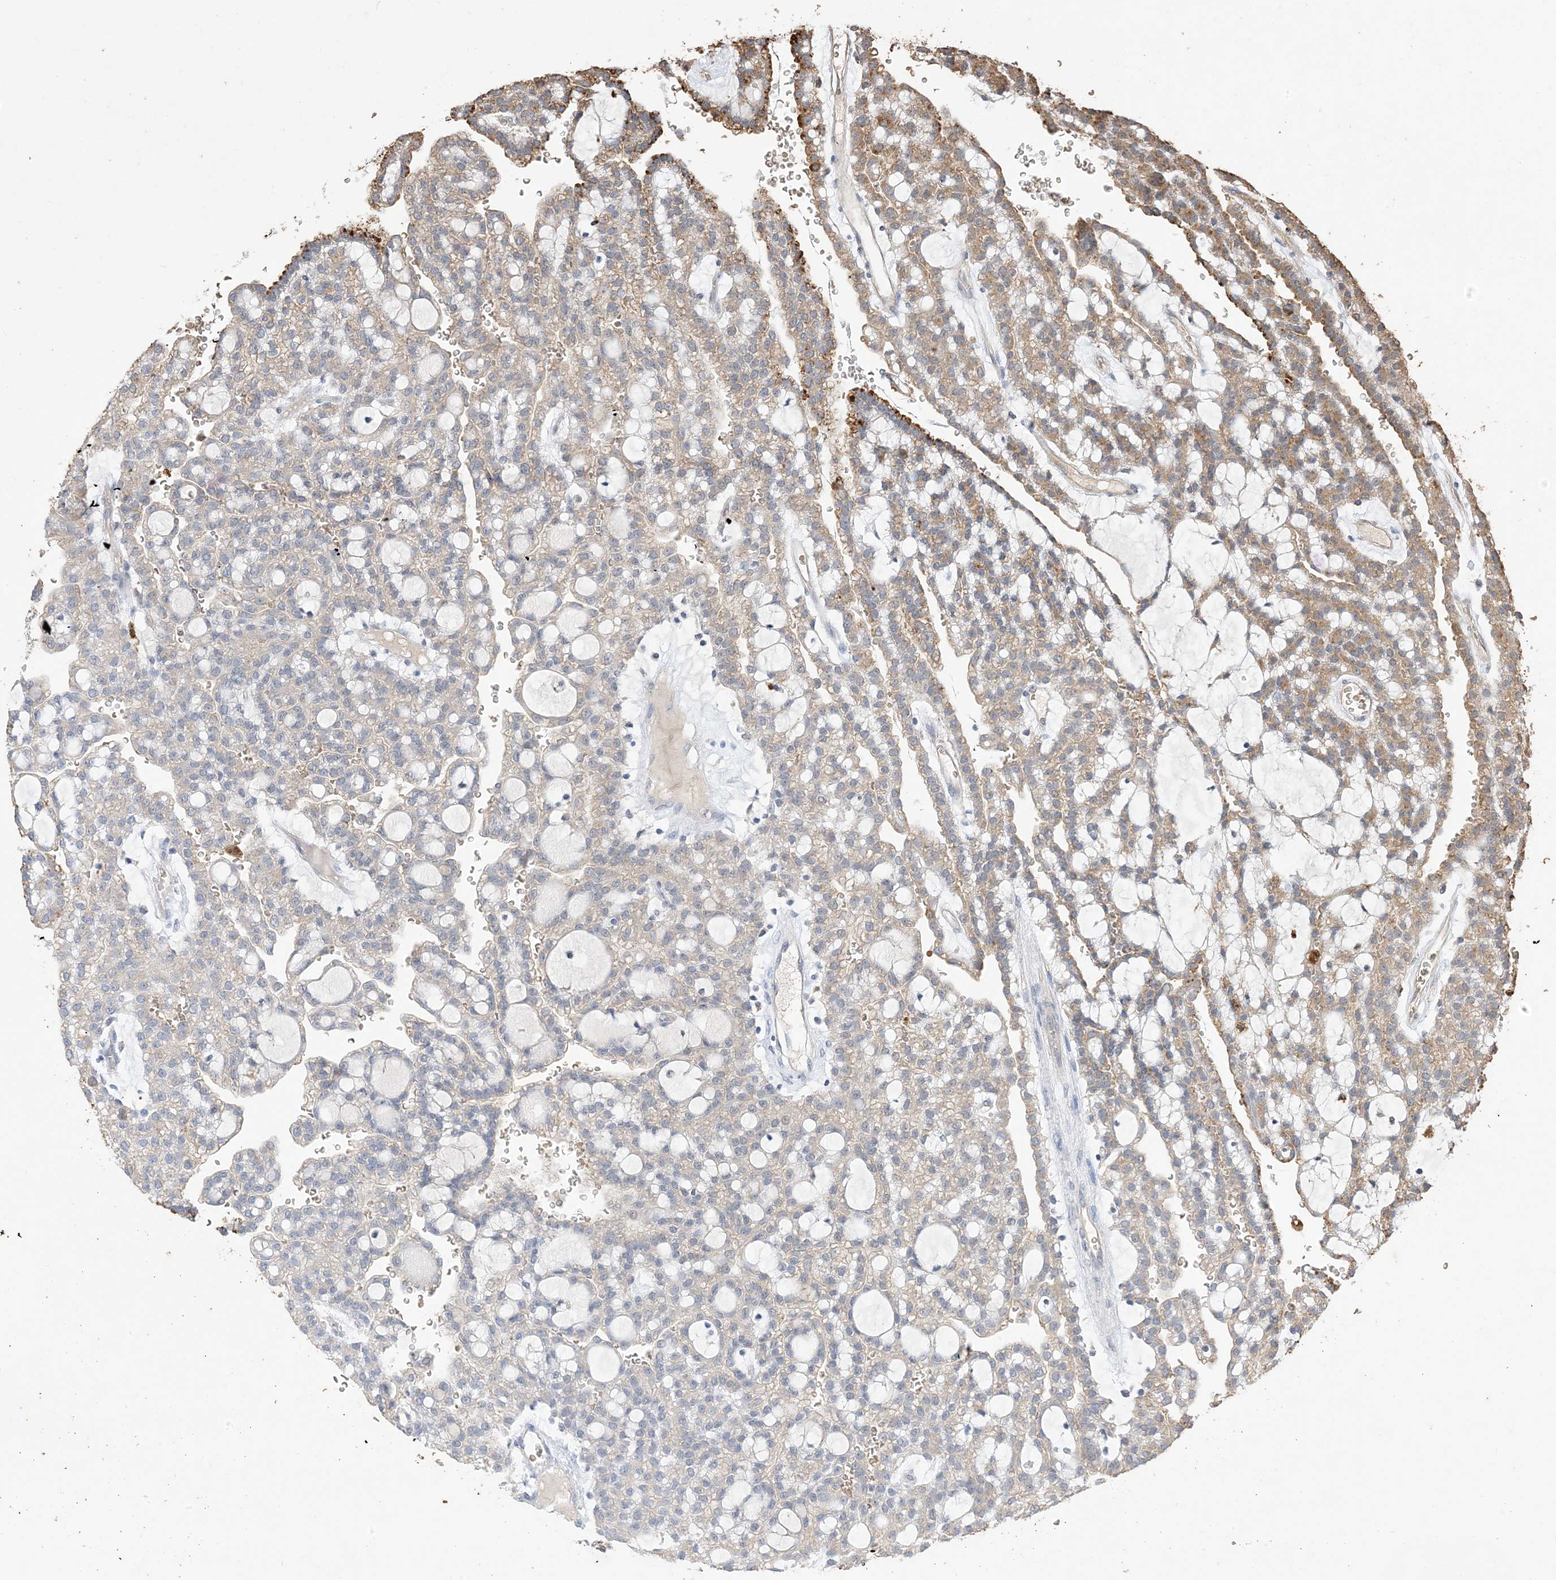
{"staining": {"intensity": "moderate", "quantity": "<25%", "location": "cytoplasmic/membranous"}, "tissue": "renal cancer", "cell_type": "Tumor cells", "image_type": "cancer", "snomed": [{"axis": "morphology", "description": "Adenocarcinoma, NOS"}, {"axis": "topography", "description": "Kidney"}], "caption": "Human renal cancer (adenocarcinoma) stained with a brown dye shows moderate cytoplasmic/membranous positive expression in approximately <25% of tumor cells.", "gene": "HPS4", "patient": {"sex": "male", "age": 63}}